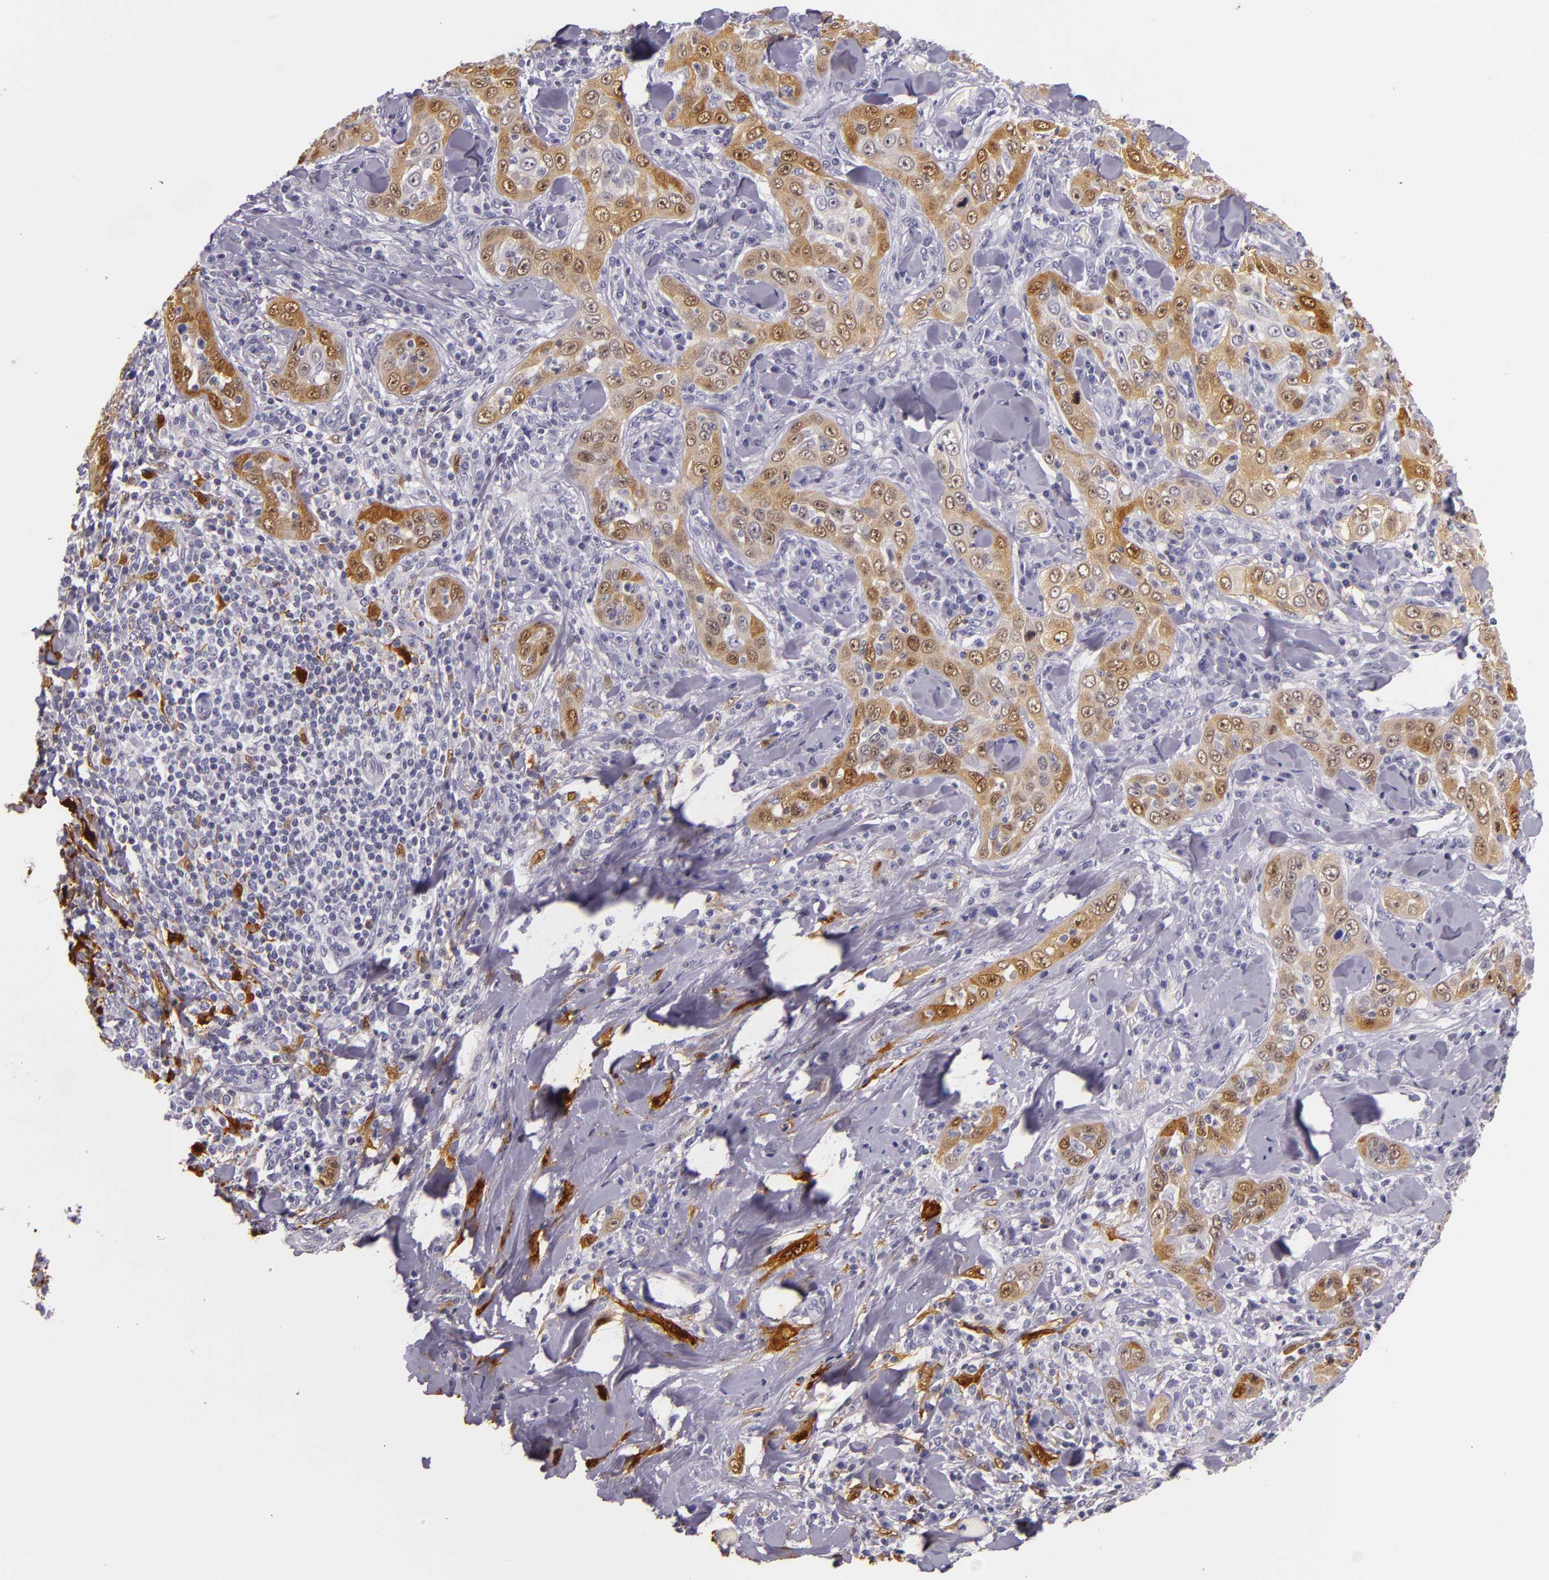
{"staining": {"intensity": "moderate", "quantity": ">75%", "location": "cytoplasmic/membranous,nuclear"}, "tissue": "skin cancer", "cell_type": "Tumor cells", "image_type": "cancer", "snomed": [{"axis": "morphology", "description": "Squamous cell carcinoma, NOS"}, {"axis": "topography", "description": "Skin"}], "caption": "Brown immunohistochemical staining in human skin squamous cell carcinoma shows moderate cytoplasmic/membranous and nuclear staining in about >75% of tumor cells. (Brightfield microscopy of DAB IHC at high magnification).", "gene": "MT1A", "patient": {"sex": "male", "age": 84}}